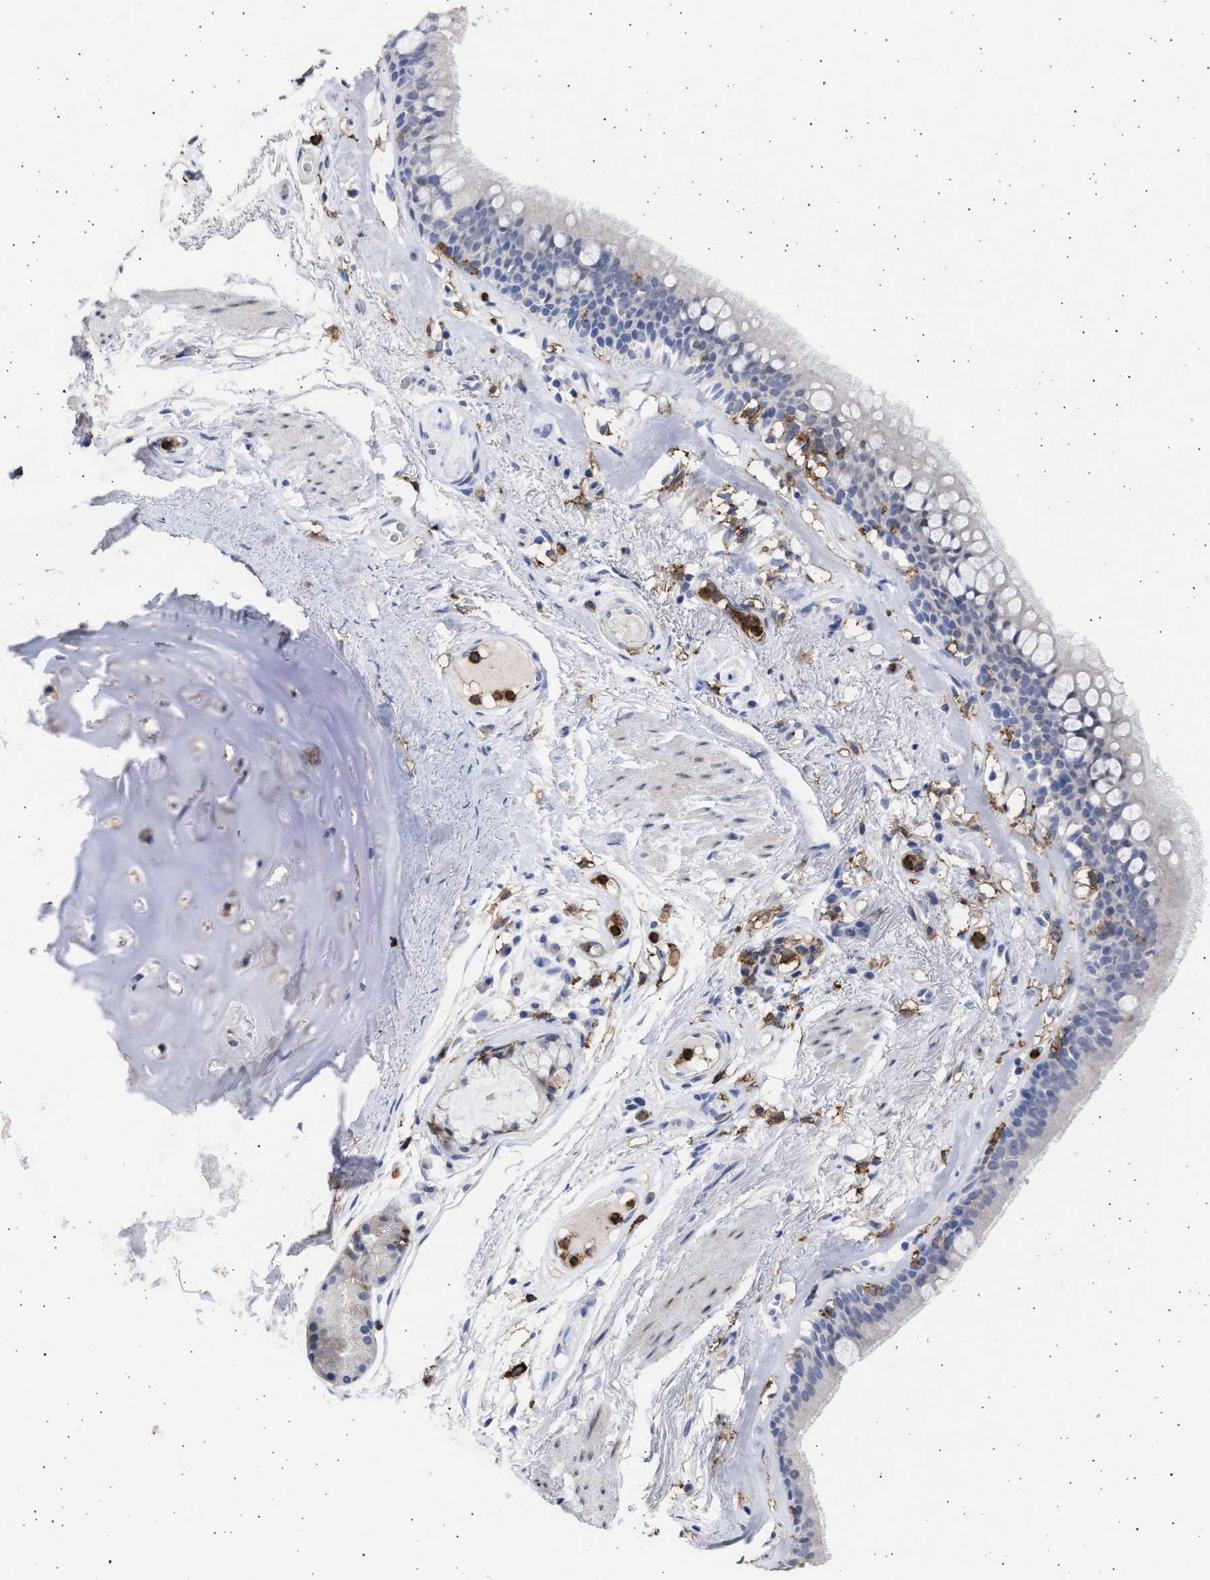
{"staining": {"intensity": "negative", "quantity": "none", "location": "none"}, "tissue": "bronchus", "cell_type": "Respiratory epithelial cells", "image_type": "normal", "snomed": [{"axis": "morphology", "description": "Normal tissue, NOS"}, {"axis": "topography", "description": "Cartilage tissue"}], "caption": "The histopathology image exhibits no staining of respiratory epithelial cells in benign bronchus. (Brightfield microscopy of DAB (3,3'-diaminobenzidine) immunohistochemistry (IHC) at high magnification).", "gene": "FCER1A", "patient": {"sex": "female", "age": 63}}